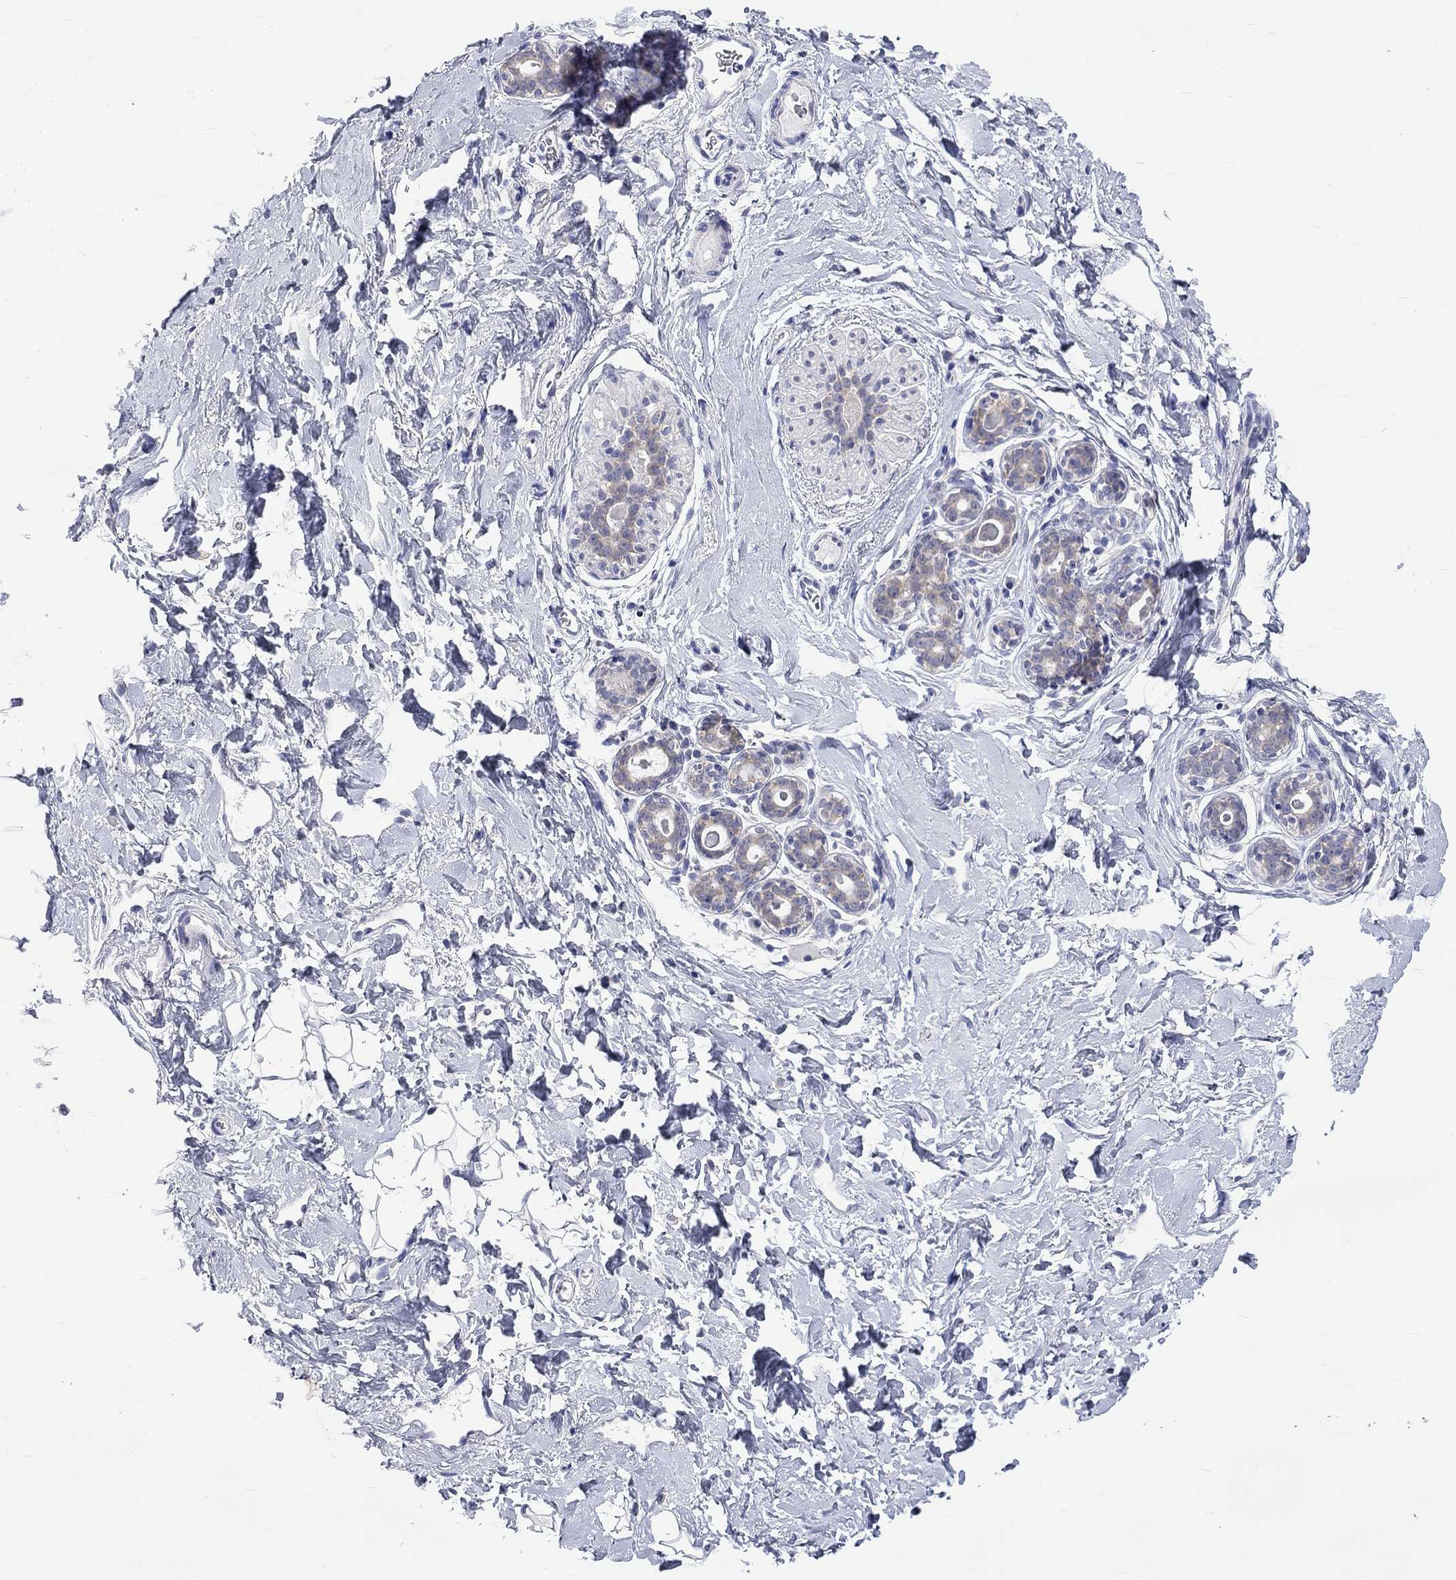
{"staining": {"intensity": "negative", "quantity": "none", "location": "none"}, "tissue": "breast", "cell_type": "Adipocytes", "image_type": "normal", "snomed": [{"axis": "morphology", "description": "Normal tissue, NOS"}, {"axis": "topography", "description": "Breast"}], "caption": "Immunohistochemical staining of benign breast reveals no significant expression in adipocytes. (DAB immunohistochemistry visualized using brightfield microscopy, high magnification).", "gene": "CERS1", "patient": {"sex": "female", "age": 43}}